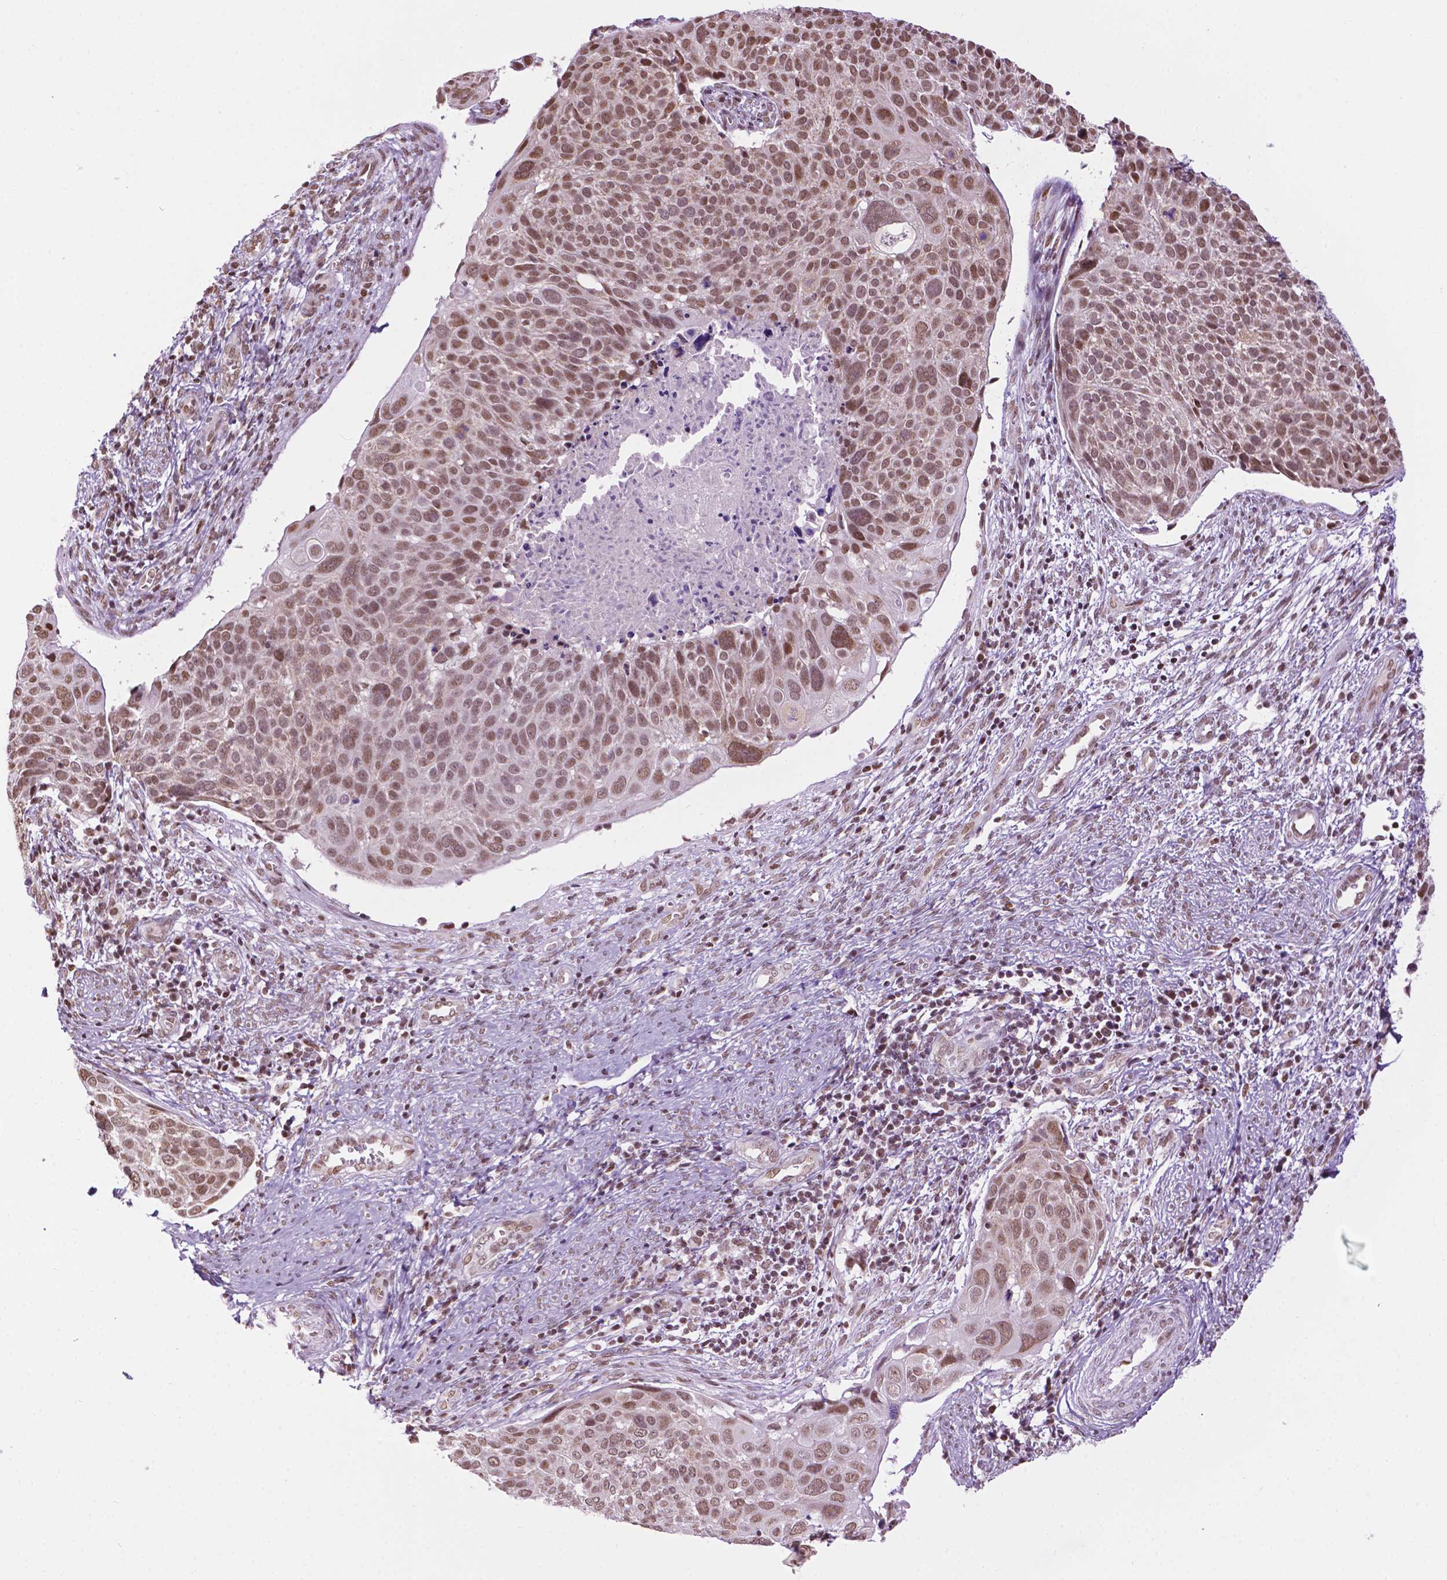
{"staining": {"intensity": "moderate", "quantity": ">75%", "location": "nuclear"}, "tissue": "cervical cancer", "cell_type": "Tumor cells", "image_type": "cancer", "snomed": [{"axis": "morphology", "description": "Squamous cell carcinoma, NOS"}, {"axis": "topography", "description": "Cervix"}], "caption": "Squamous cell carcinoma (cervical) stained with IHC shows moderate nuclear positivity in approximately >75% of tumor cells.", "gene": "COL23A1", "patient": {"sex": "female", "age": 39}}